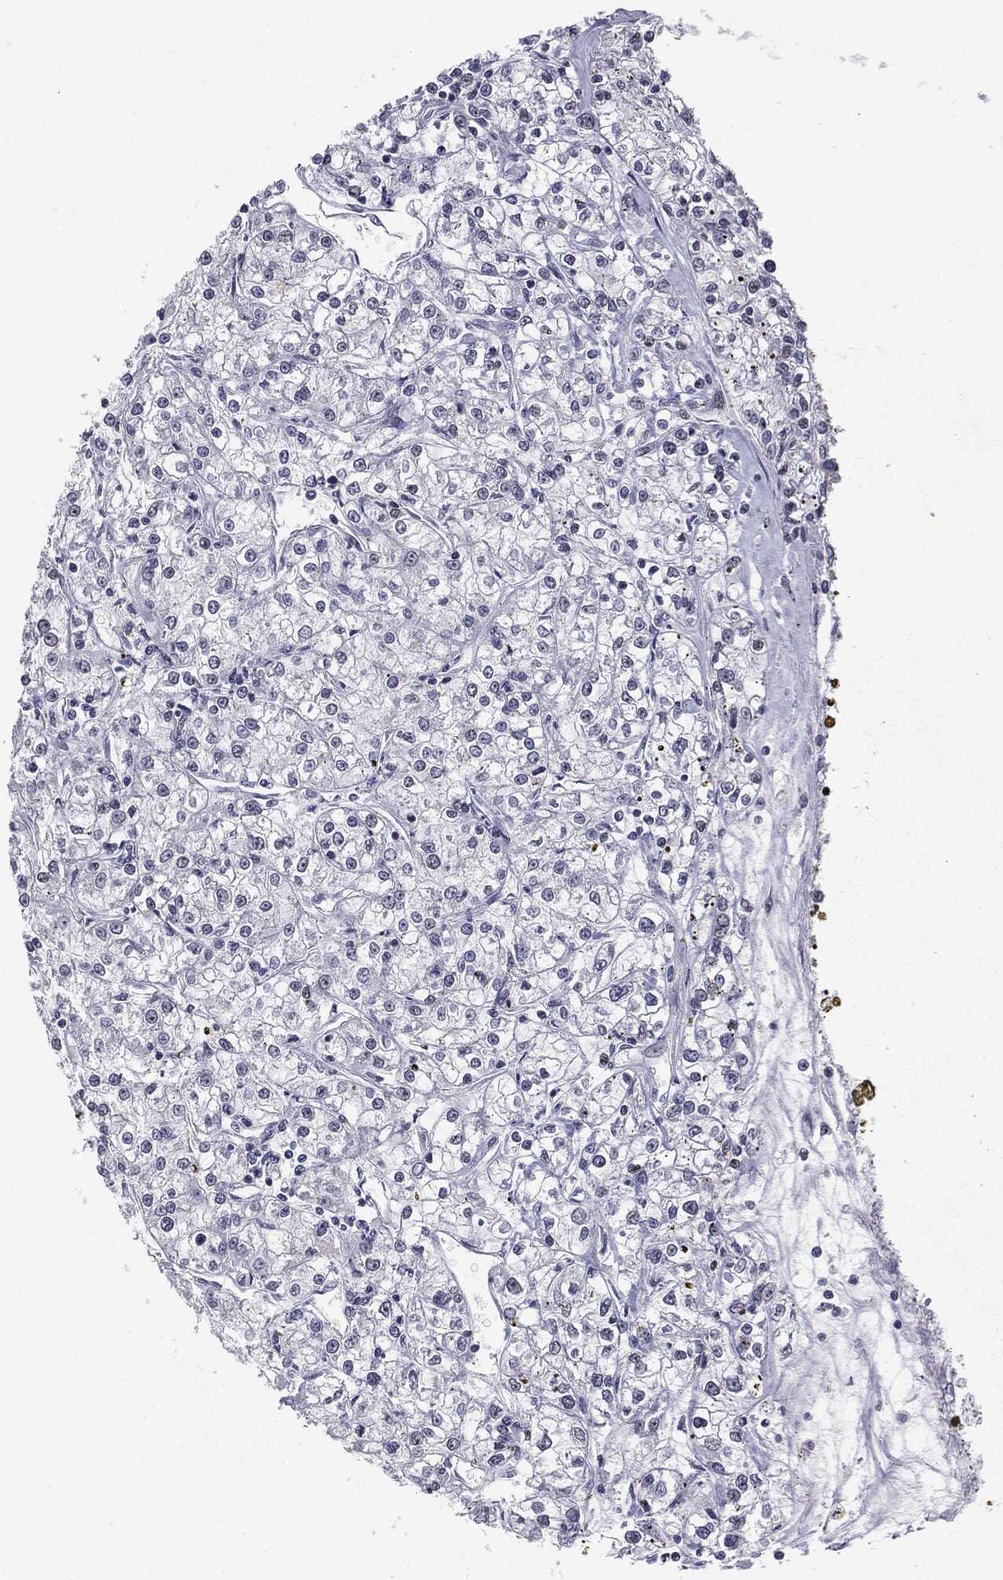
{"staining": {"intensity": "moderate", "quantity": "<25%", "location": "nuclear"}, "tissue": "renal cancer", "cell_type": "Tumor cells", "image_type": "cancer", "snomed": [{"axis": "morphology", "description": "Adenocarcinoma, NOS"}, {"axis": "topography", "description": "Kidney"}], "caption": "Renal adenocarcinoma stained for a protein (brown) shows moderate nuclear positive expression in approximately <25% of tumor cells.", "gene": "MDC1", "patient": {"sex": "female", "age": 59}}